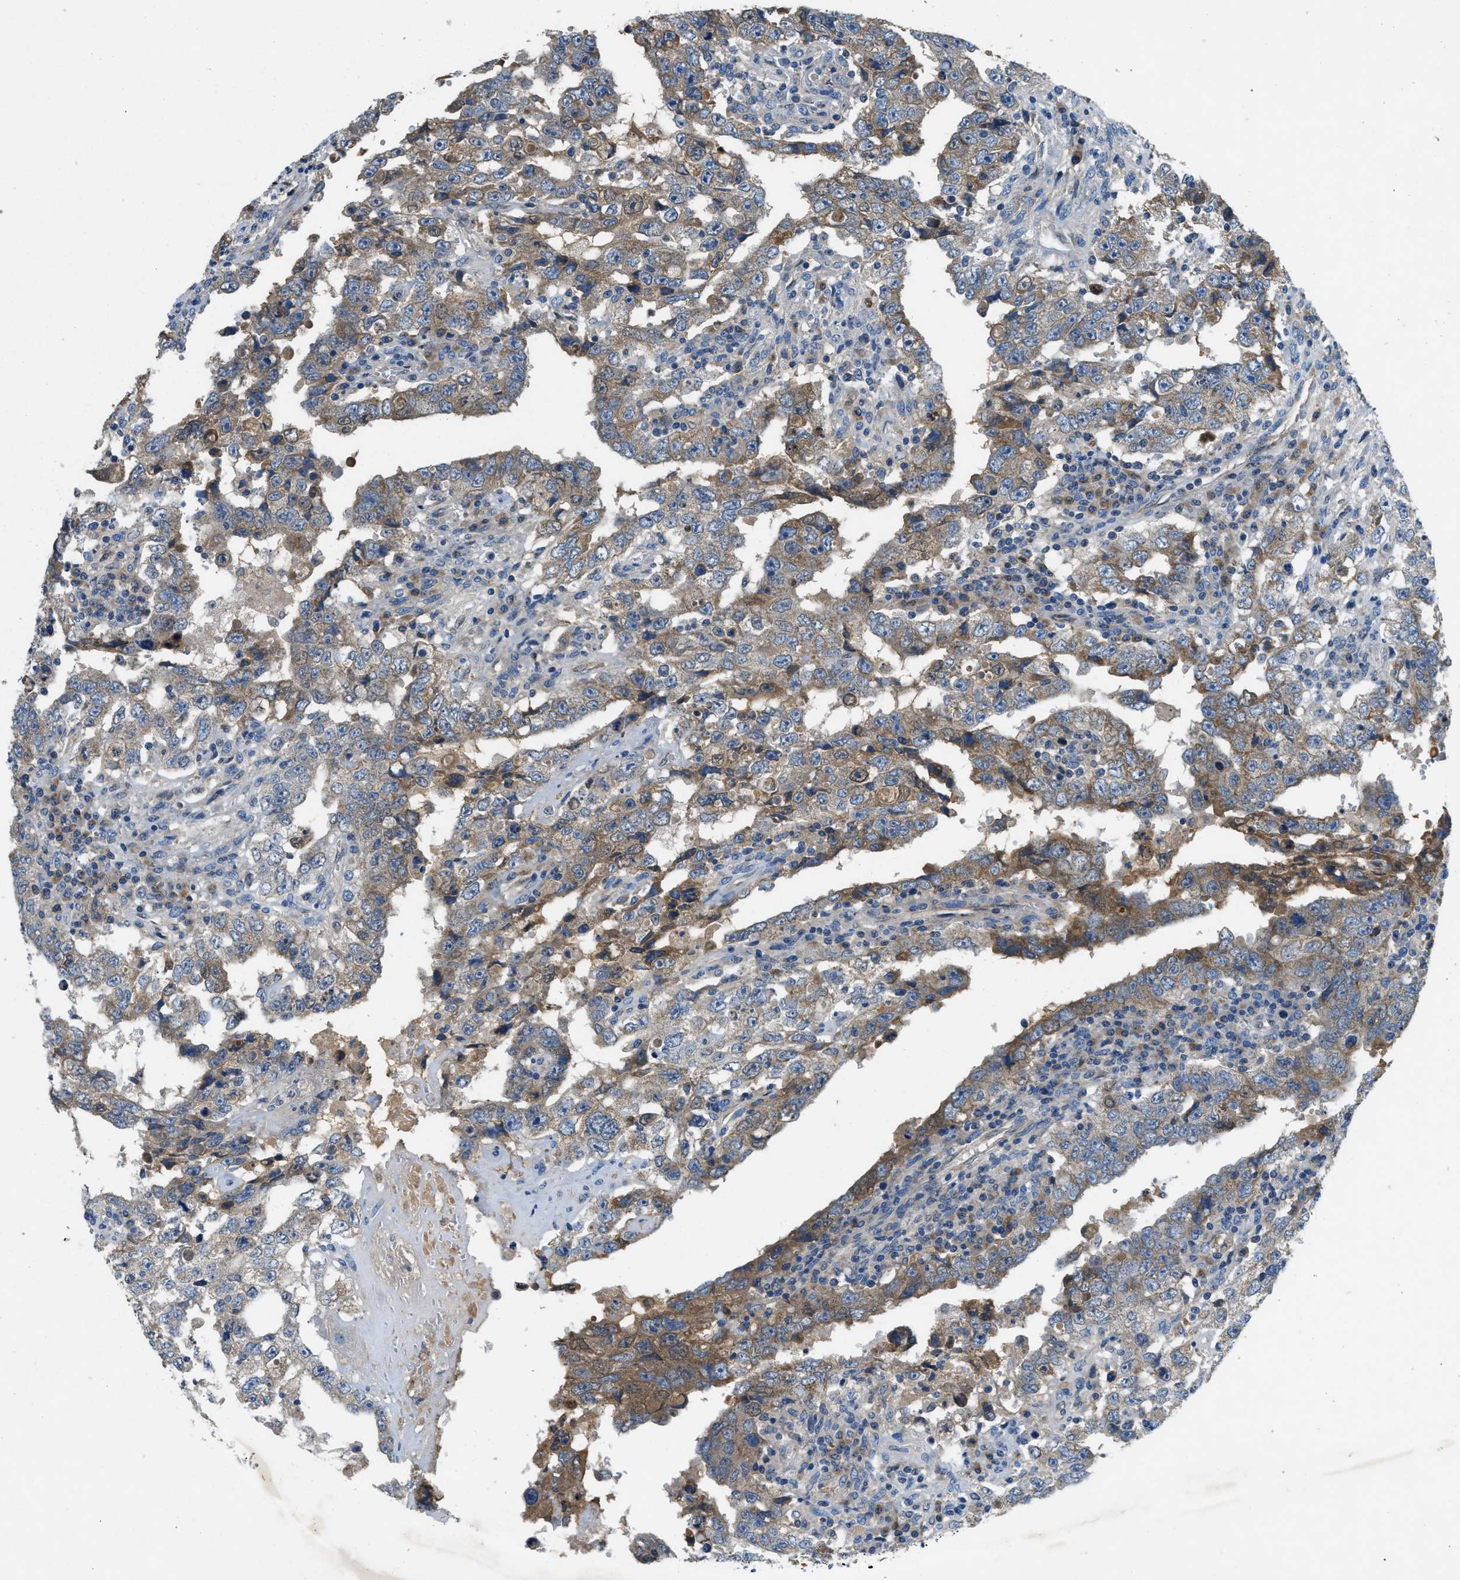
{"staining": {"intensity": "moderate", "quantity": "25%-75%", "location": "cytoplasmic/membranous"}, "tissue": "testis cancer", "cell_type": "Tumor cells", "image_type": "cancer", "snomed": [{"axis": "morphology", "description": "Carcinoma, Embryonal, NOS"}, {"axis": "topography", "description": "Testis"}], "caption": "A high-resolution histopathology image shows immunohistochemistry (IHC) staining of embryonal carcinoma (testis), which demonstrates moderate cytoplasmic/membranous positivity in about 25%-75% of tumor cells.", "gene": "PNKD", "patient": {"sex": "male", "age": 26}}